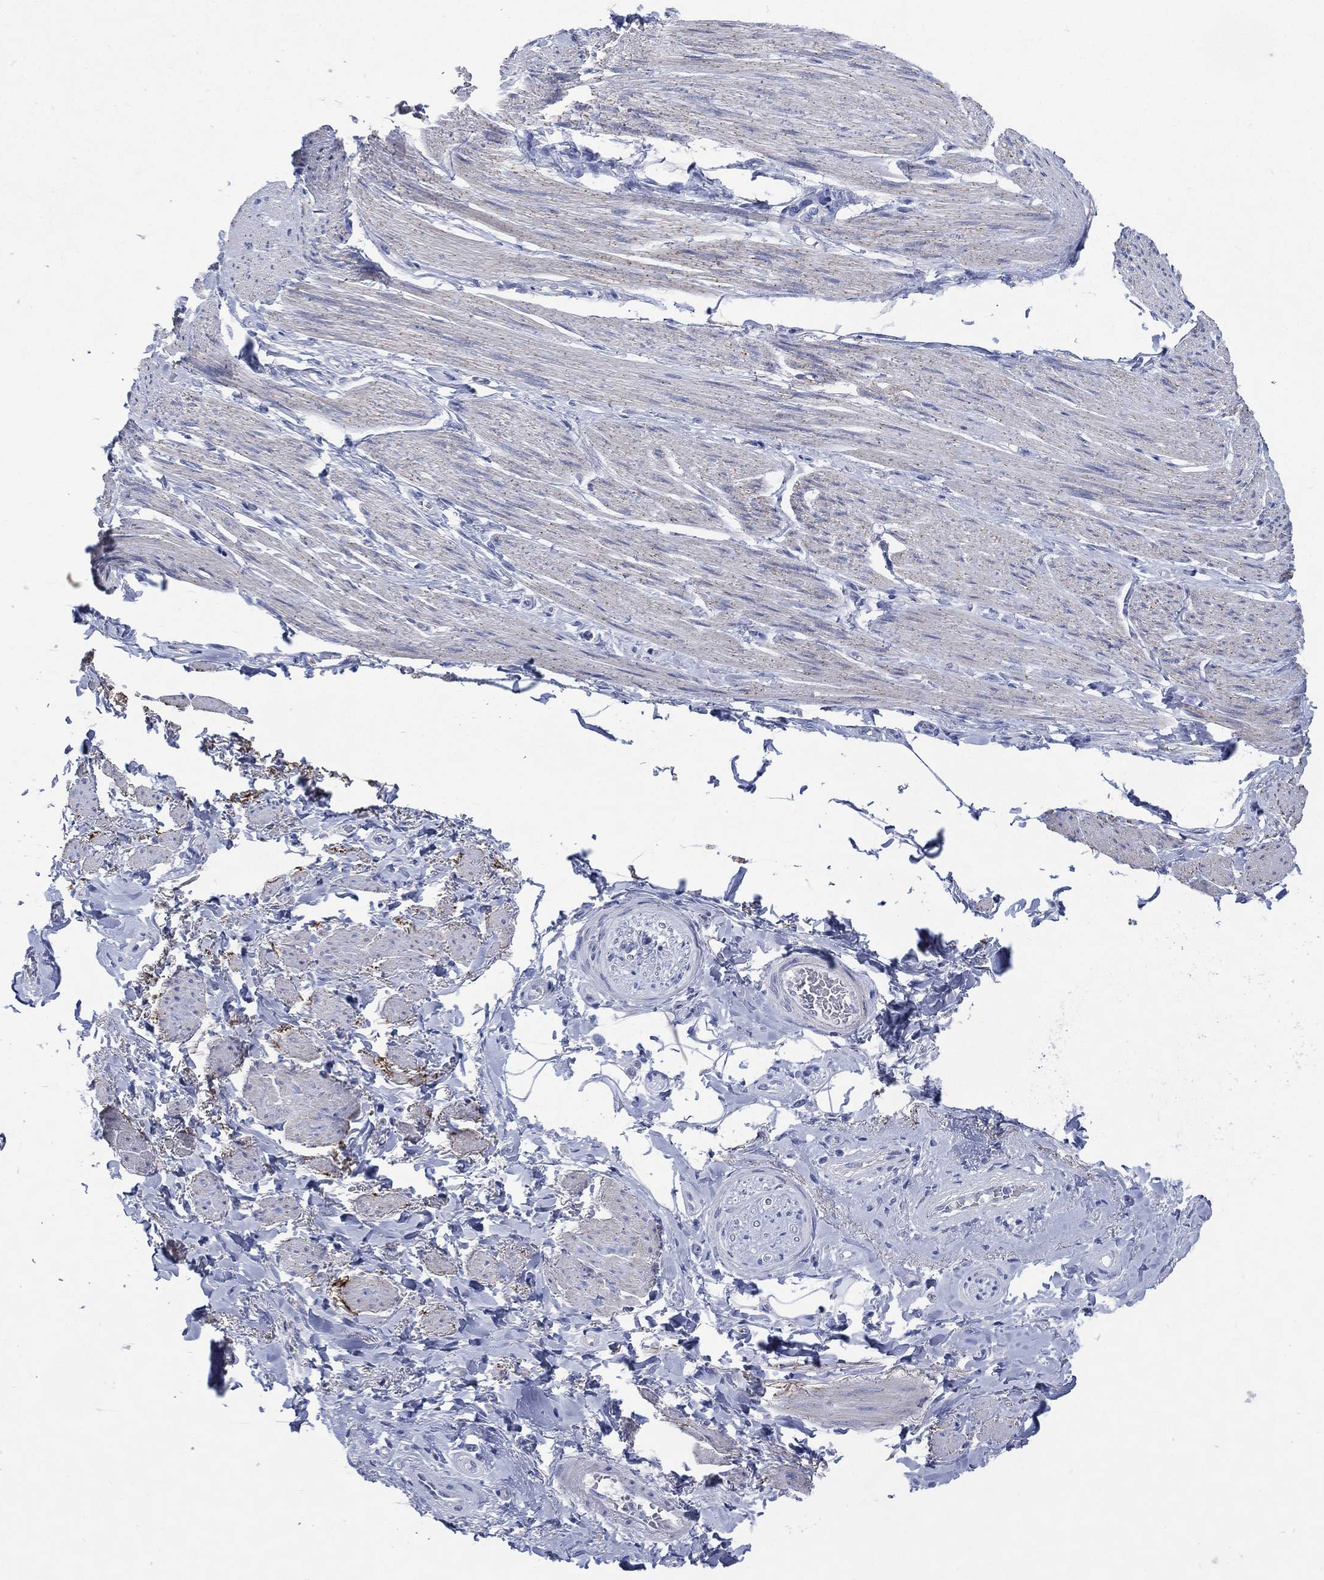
{"staining": {"intensity": "negative", "quantity": "none", "location": "none"}, "tissue": "soft tissue", "cell_type": "Fibroblasts", "image_type": "normal", "snomed": [{"axis": "morphology", "description": "Normal tissue, NOS"}, {"axis": "topography", "description": "Skeletal muscle"}, {"axis": "topography", "description": "Anal"}, {"axis": "topography", "description": "Peripheral nerve tissue"}], "caption": "High magnification brightfield microscopy of unremarkable soft tissue stained with DAB (3,3'-diaminobenzidine) (brown) and counterstained with hematoxylin (blue): fibroblasts show no significant expression.", "gene": "SHCBP1L", "patient": {"sex": "male", "age": 53}}